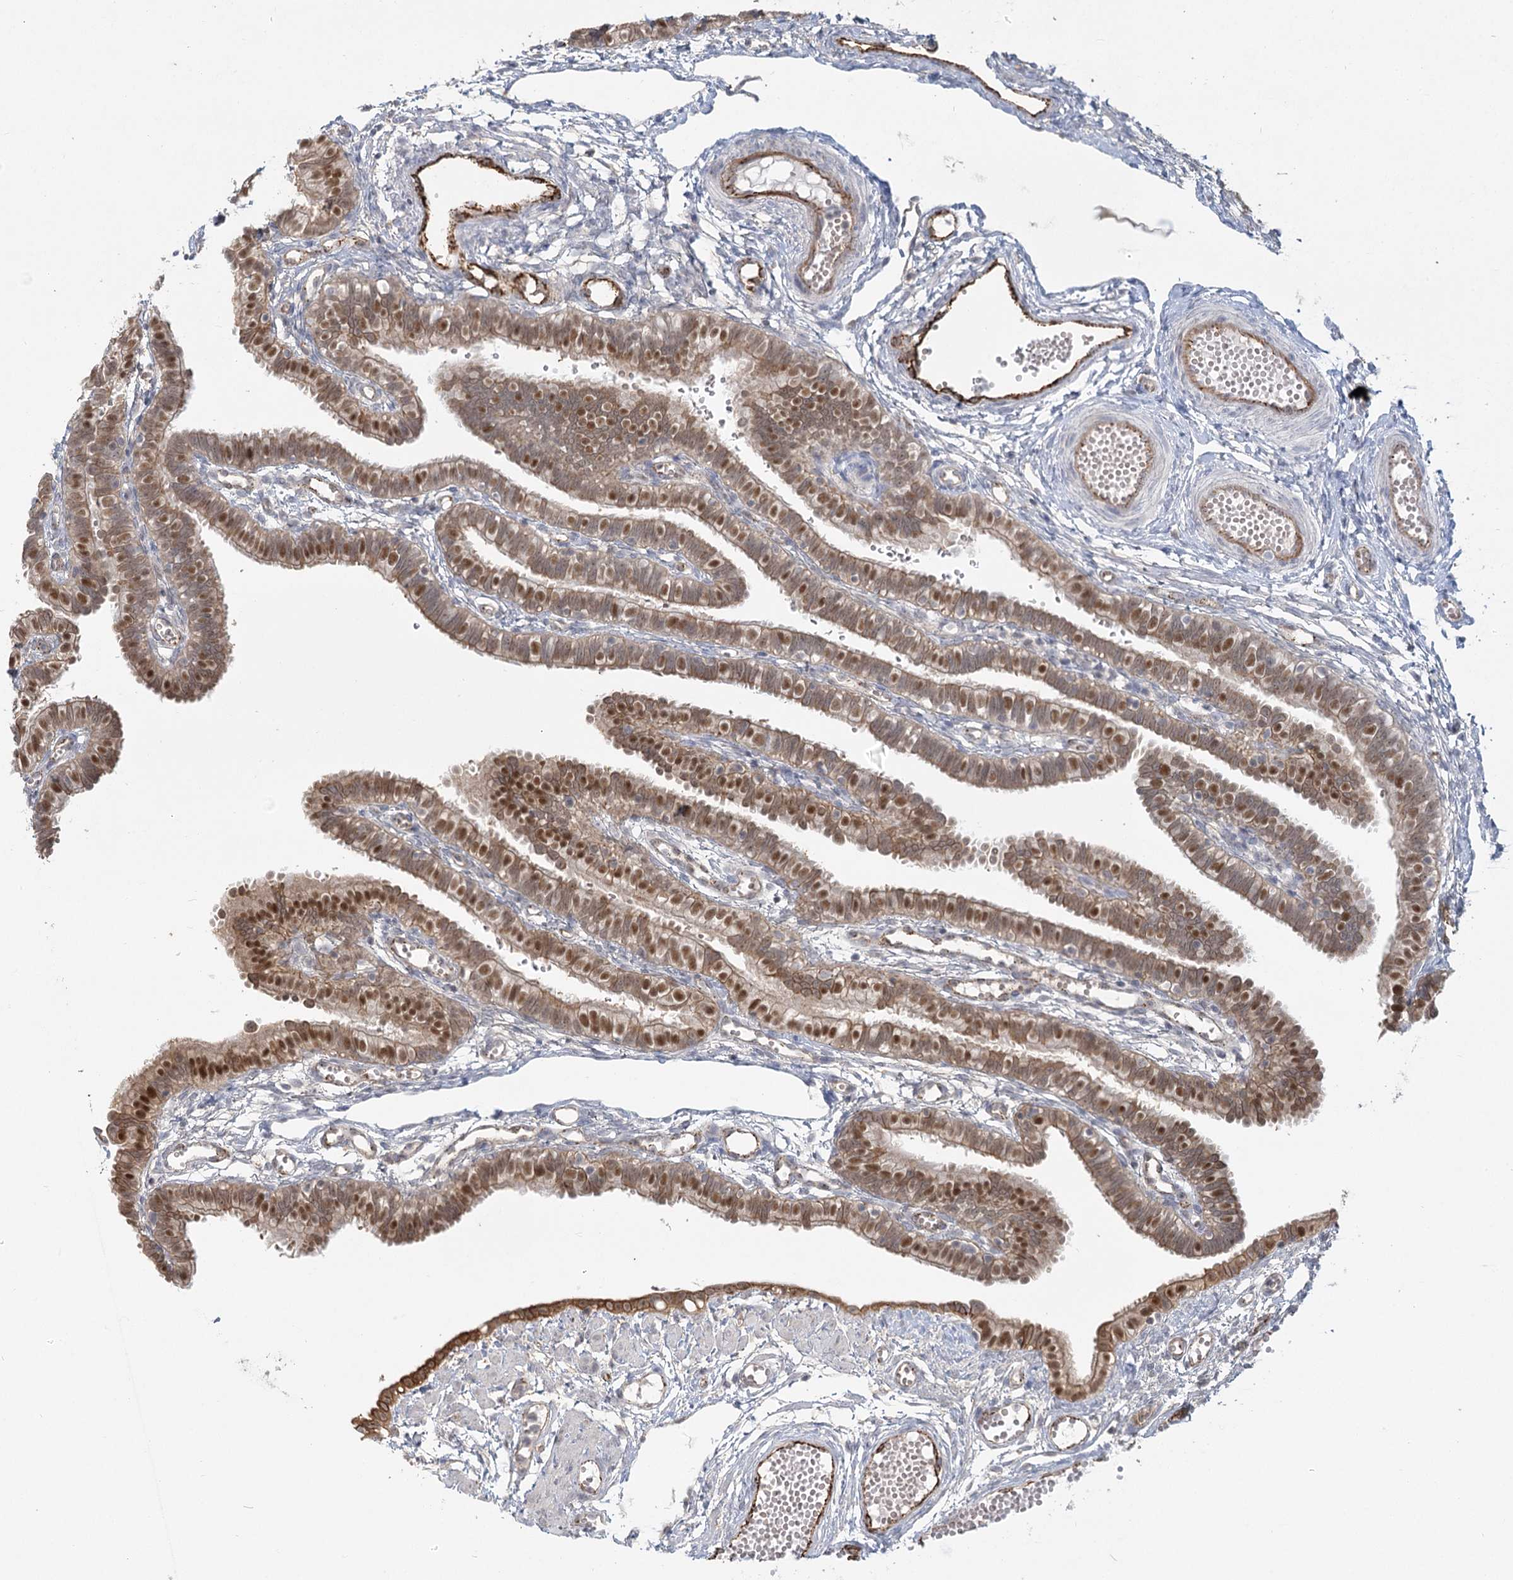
{"staining": {"intensity": "moderate", "quantity": ">75%", "location": "cytoplasmic/membranous,nuclear"}, "tissue": "fallopian tube", "cell_type": "Glandular cells", "image_type": "normal", "snomed": [{"axis": "morphology", "description": "Normal tissue, NOS"}, {"axis": "topography", "description": "Fallopian tube"}, {"axis": "topography", "description": "Placenta"}], "caption": "Immunohistochemical staining of normal human fallopian tube reveals moderate cytoplasmic/membranous,nuclear protein positivity in approximately >75% of glandular cells. Nuclei are stained in blue.", "gene": "KBTBD4", "patient": {"sex": "female", "age": 34}}